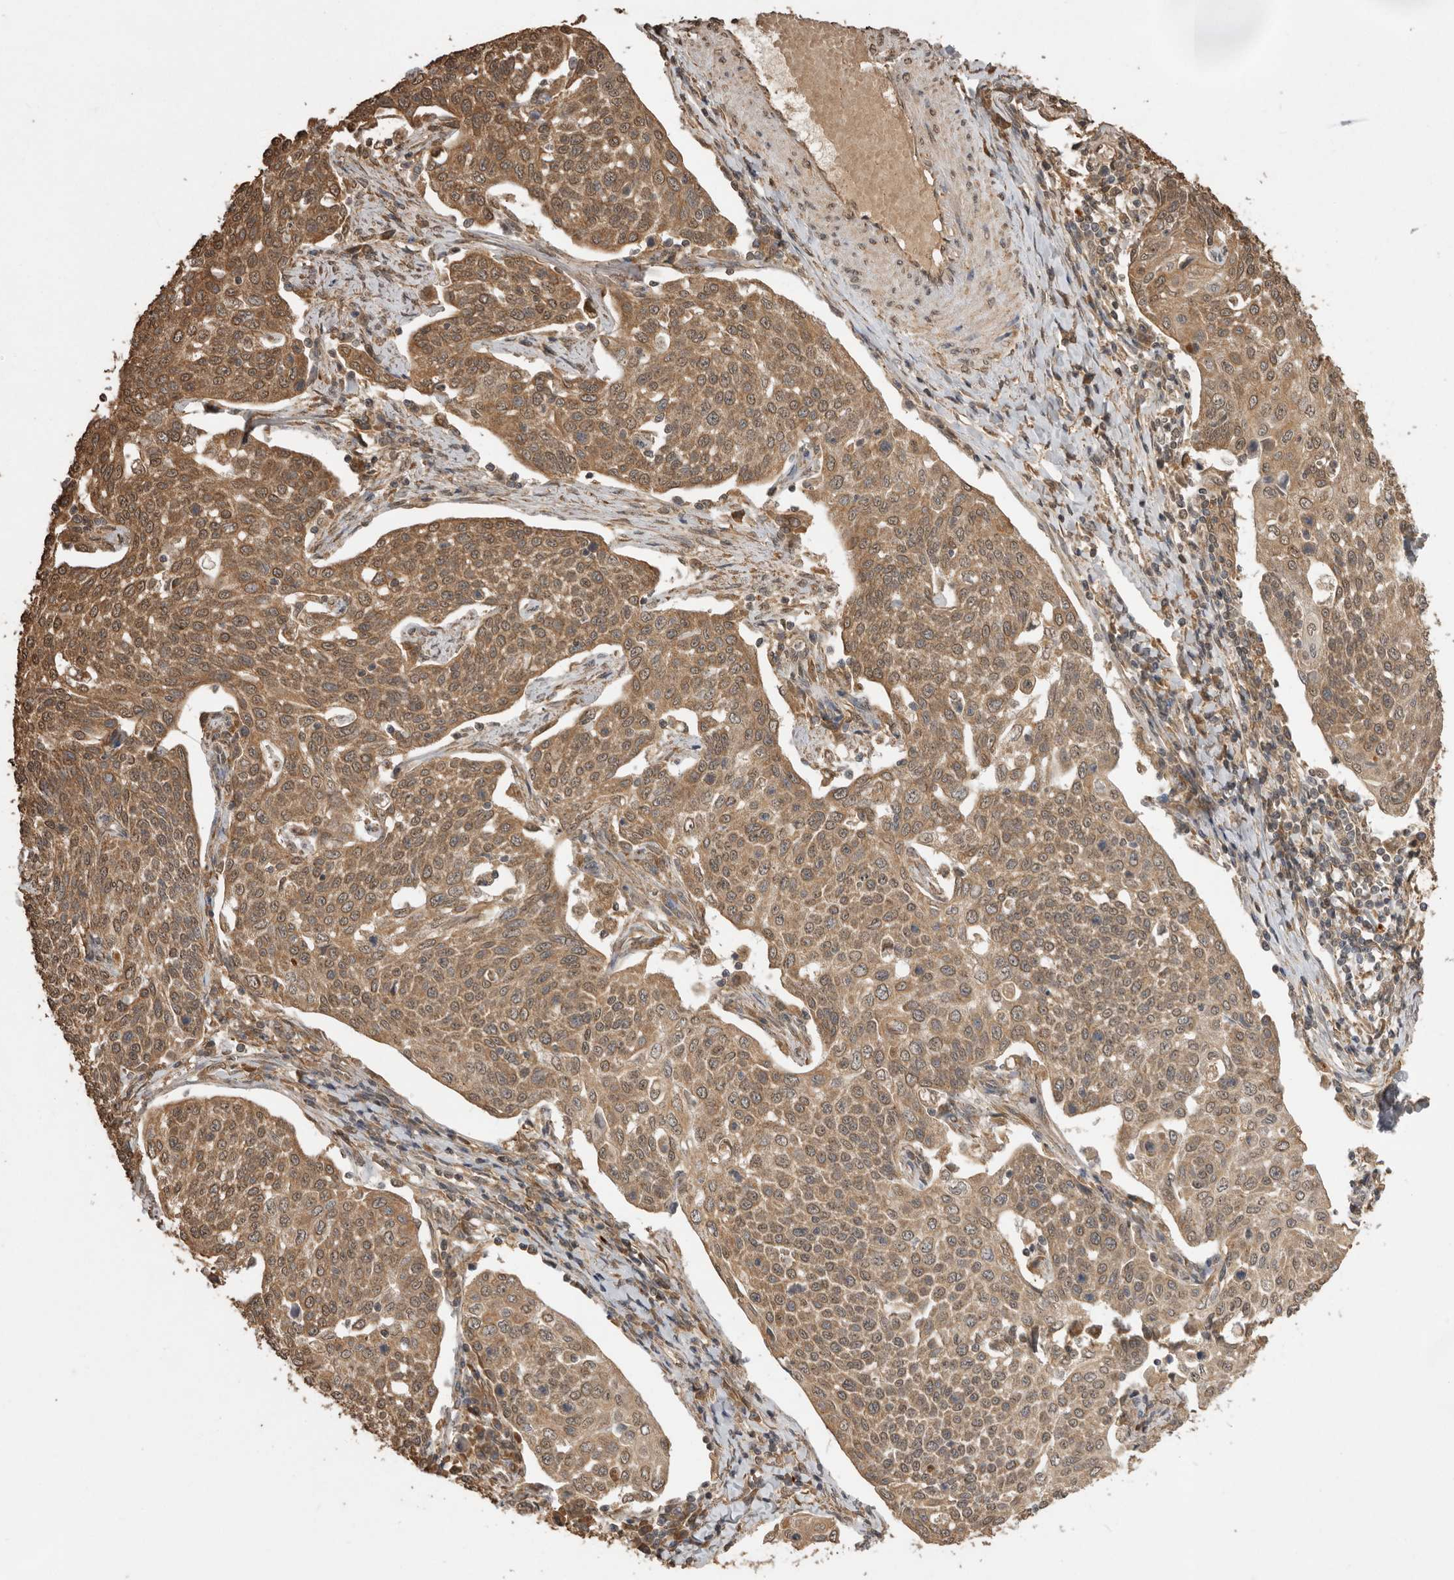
{"staining": {"intensity": "moderate", "quantity": ">75%", "location": "cytoplasmic/membranous"}, "tissue": "cervical cancer", "cell_type": "Tumor cells", "image_type": "cancer", "snomed": [{"axis": "morphology", "description": "Squamous cell carcinoma, NOS"}, {"axis": "topography", "description": "Cervix"}], "caption": "Immunohistochemical staining of human cervical cancer reveals medium levels of moderate cytoplasmic/membranous protein staining in about >75% of tumor cells.", "gene": "JAG2", "patient": {"sex": "female", "age": 34}}